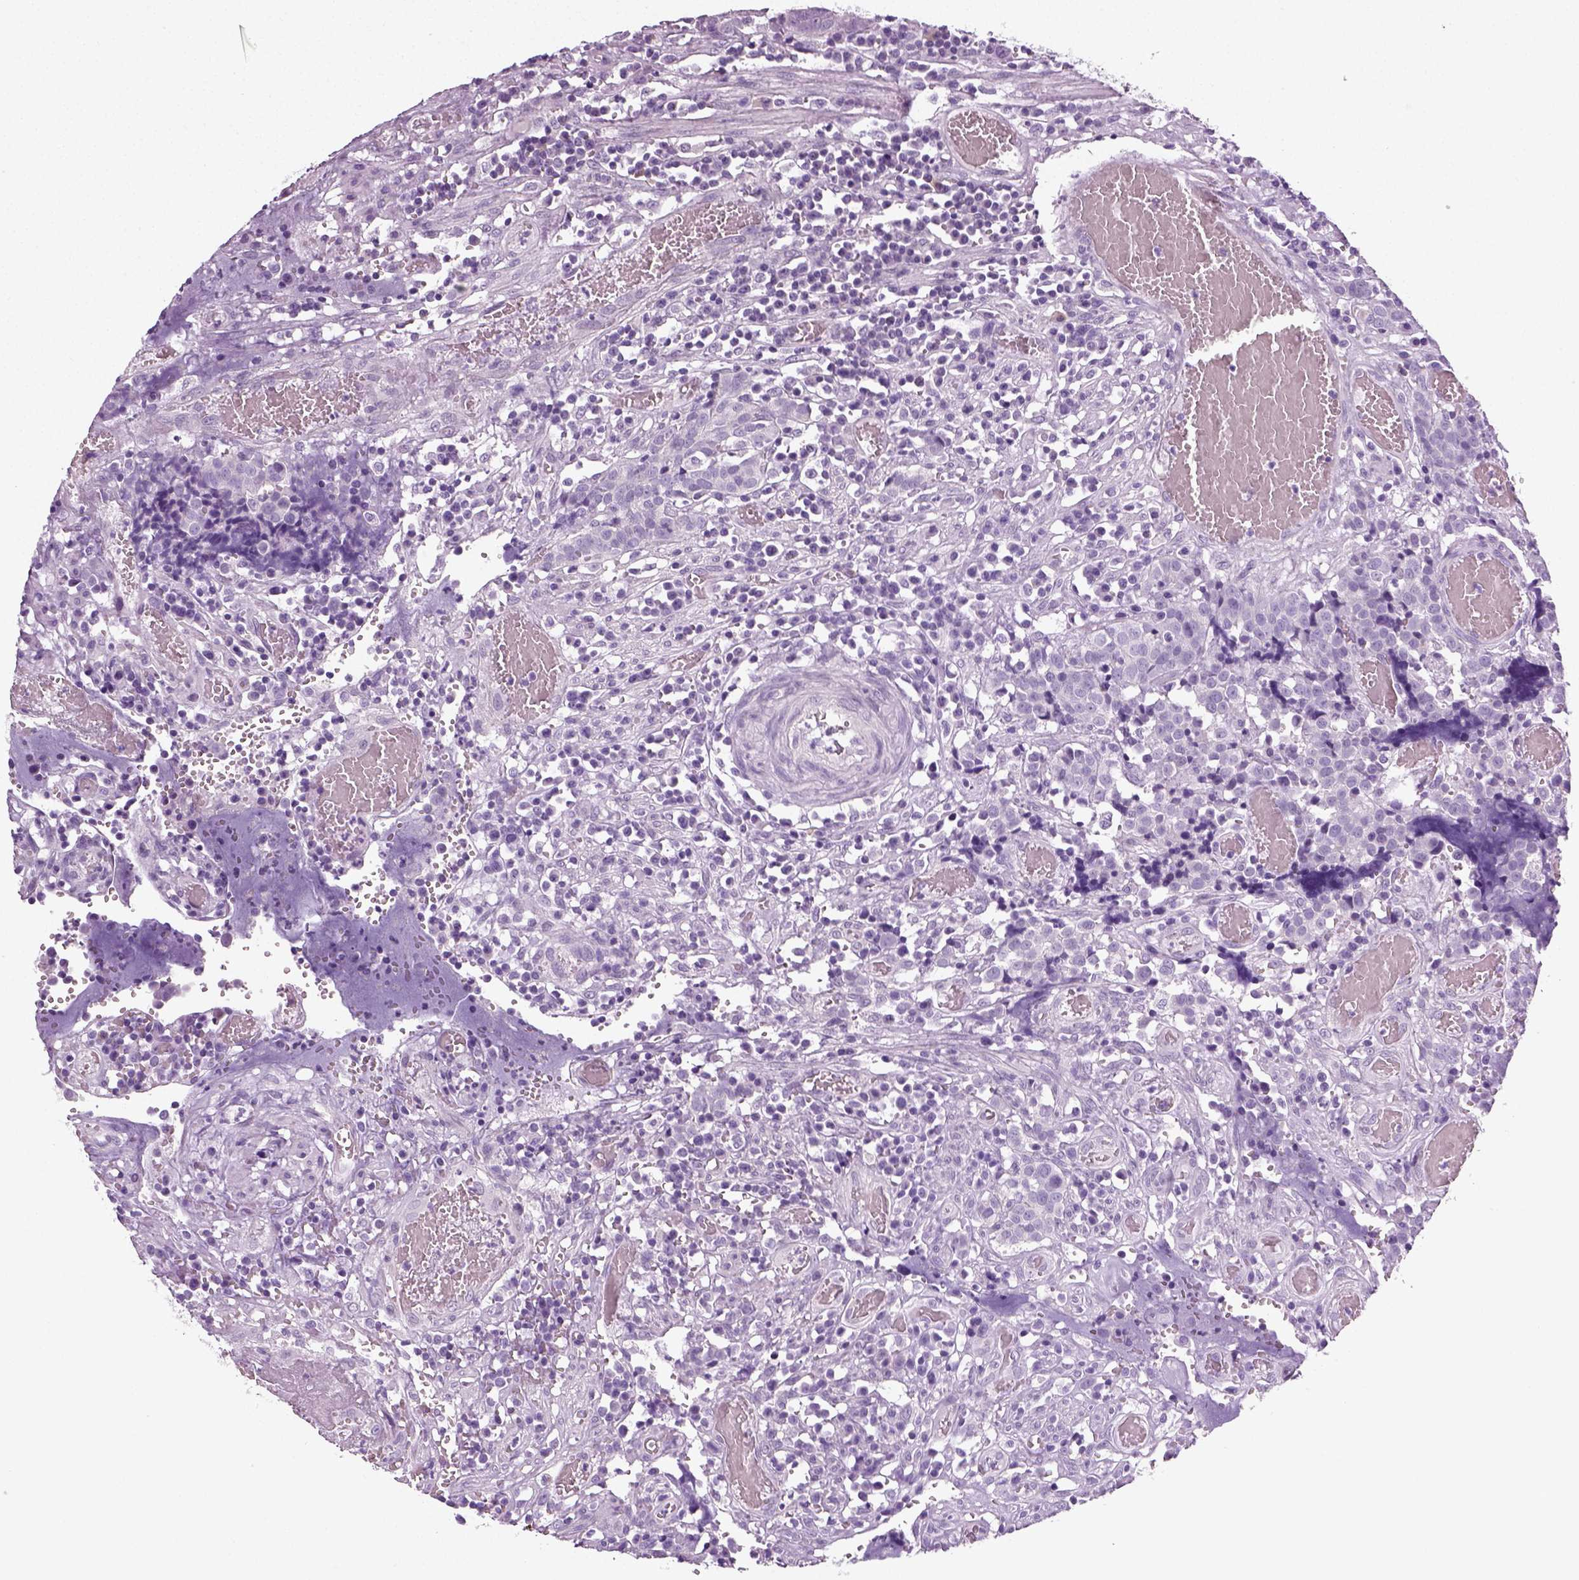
{"staining": {"intensity": "negative", "quantity": "none", "location": "none"}, "tissue": "prostate cancer", "cell_type": "Tumor cells", "image_type": "cancer", "snomed": [{"axis": "morphology", "description": "Adenocarcinoma, High grade"}, {"axis": "topography", "description": "Prostate and seminal vesicle, NOS"}], "caption": "Tumor cells show no significant protein expression in prostate cancer.", "gene": "SPATA31E1", "patient": {"sex": "male", "age": 60}}